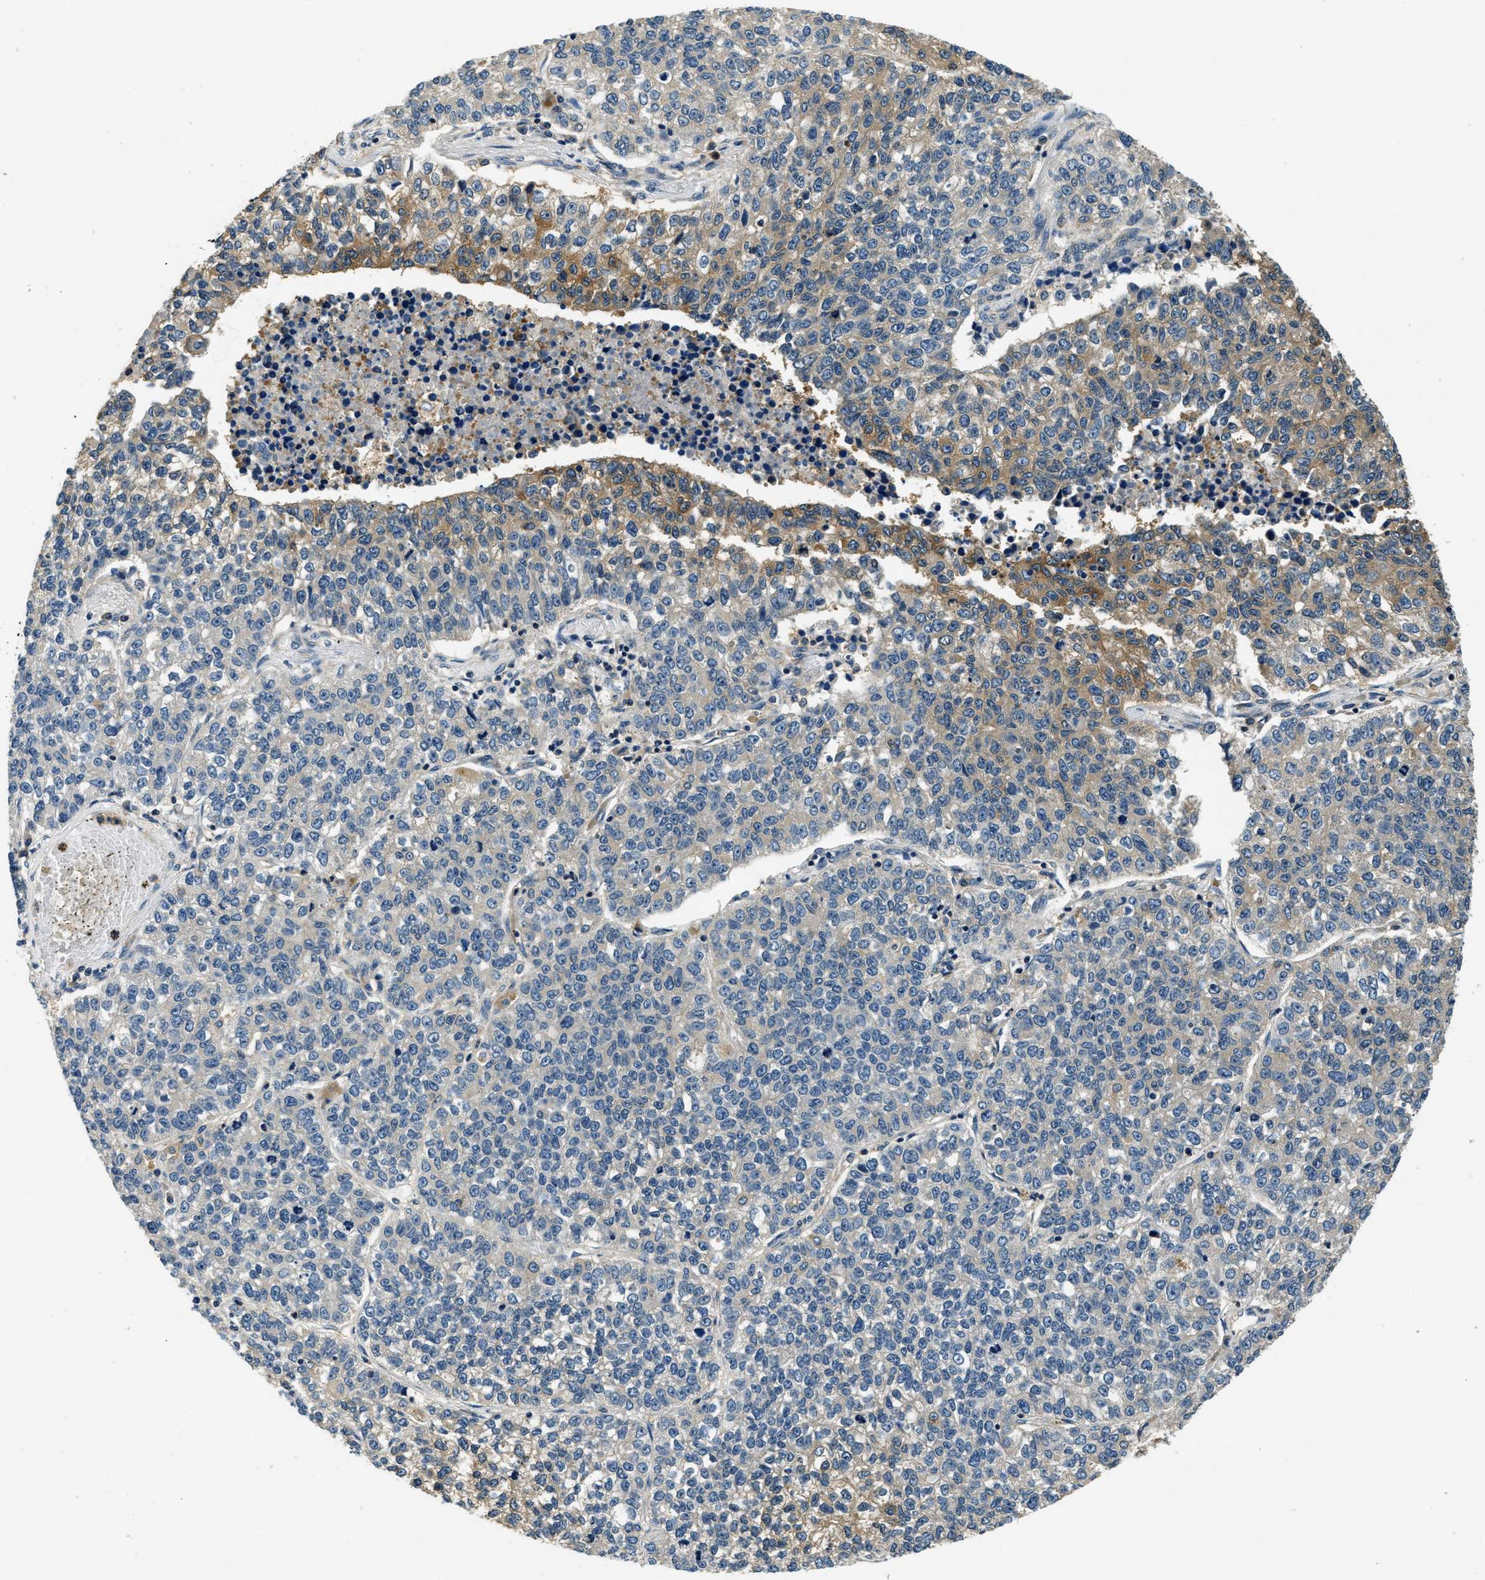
{"staining": {"intensity": "moderate", "quantity": "<25%", "location": "cytoplasmic/membranous"}, "tissue": "lung cancer", "cell_type": "Tumor cells", "image_type": "cancer", "snomed": [{"axis": "morphology", "description": "Adenocarcinoma, NOS"}, {"axis": "topography", "description": "Lung"}], "caption": "DAB immunohistochemical staining of lung adenocarcinoma shows moderate cytoplasmic/membranous protein staining in about <25% of tumor cells.", "gene": "RESF1", "patient": {"sex": "male", "age": 49}}